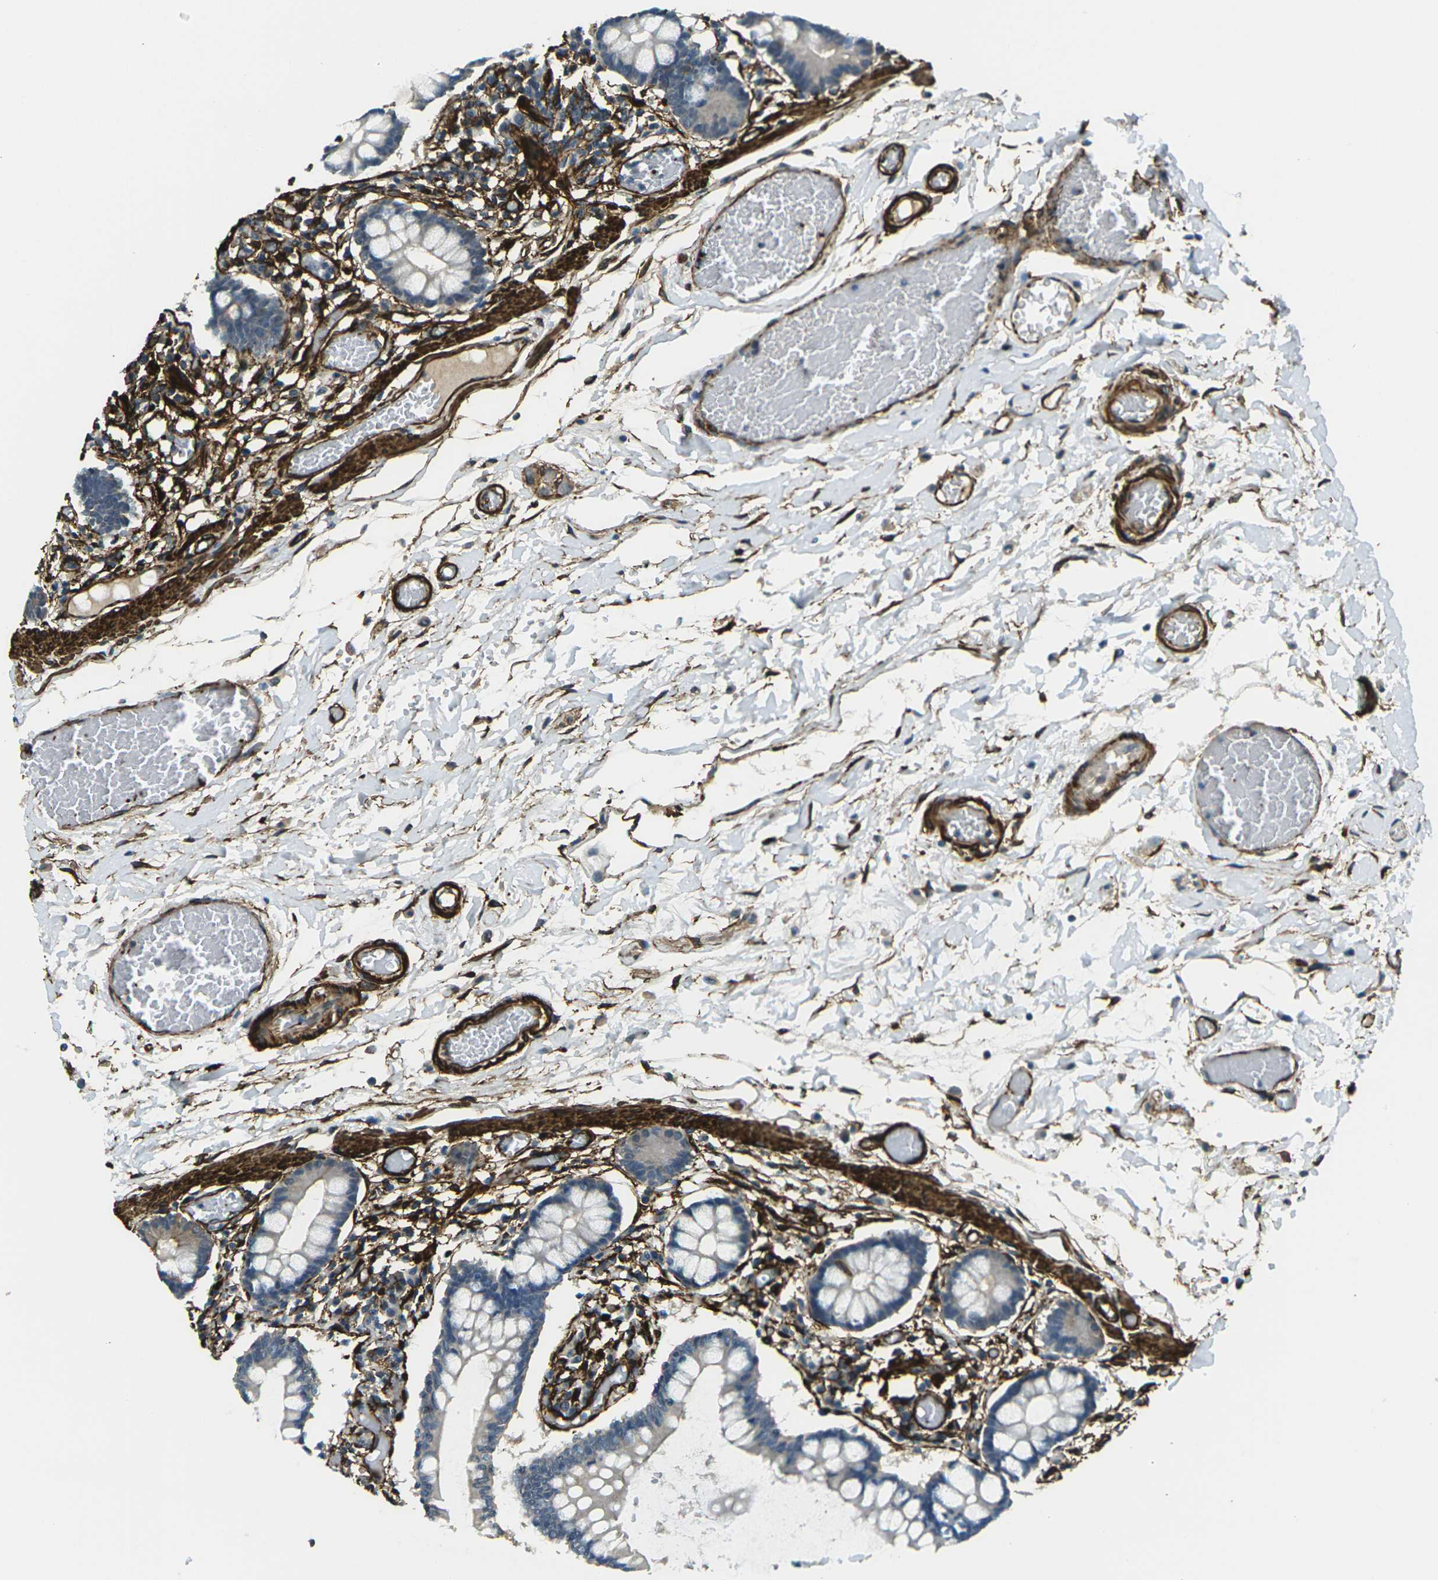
{"staining": {"intensity": "negative", "quantity": "none", "location": "none"}, "tissue": "small intestine", "cell_type": "Glandular cells", "image_type": "normal", "snomed": [{"axis": "morphology", "description": "Normal tissue, NOS"}, {"axis": "topography", "description": "Small intestine"}], "caption": "DAB immunohistochemical staining of benign small intestine shows no significant staining in glandular cells.", "gene": "GRAMD1C", "patient": {"sex": "female", "age": 61}}